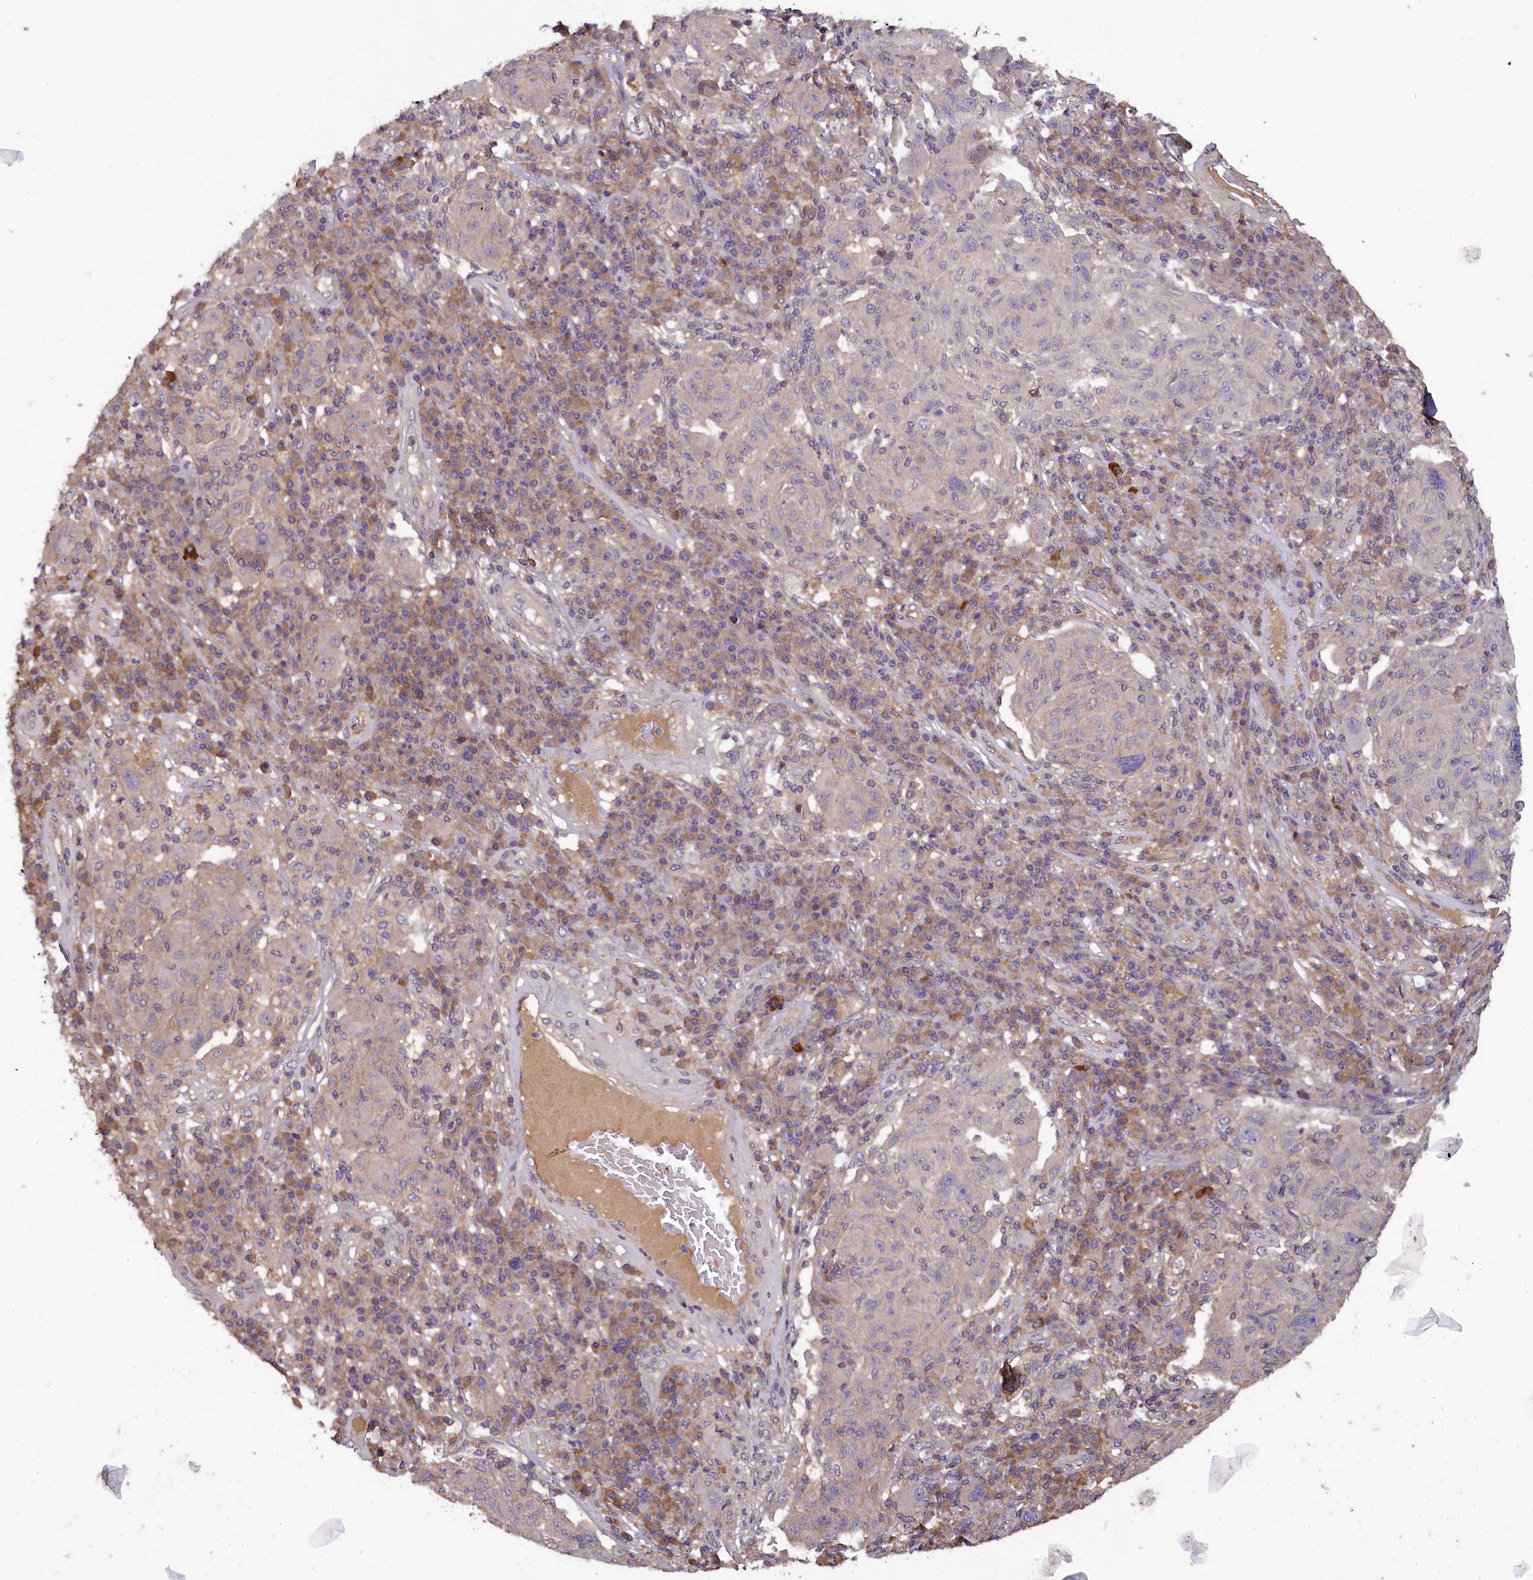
{"staining": {"intensity": "negative", "quantity": "none", "location": "none"}, "tissue": "melanoma", "cell_type": "Tumor cells", "image_type": "cancer", "snomed": [{"axis": "morphology", "description": "Malignant melanoma, NOS"}, {"axis": "topography", "description": "Skin"}], "caption": "Immunohistochemical staining of melanoma shows no significant expression in tumor cells.", "gene": "NUDT6", "patient": {"sex": "male", "age": 53}}